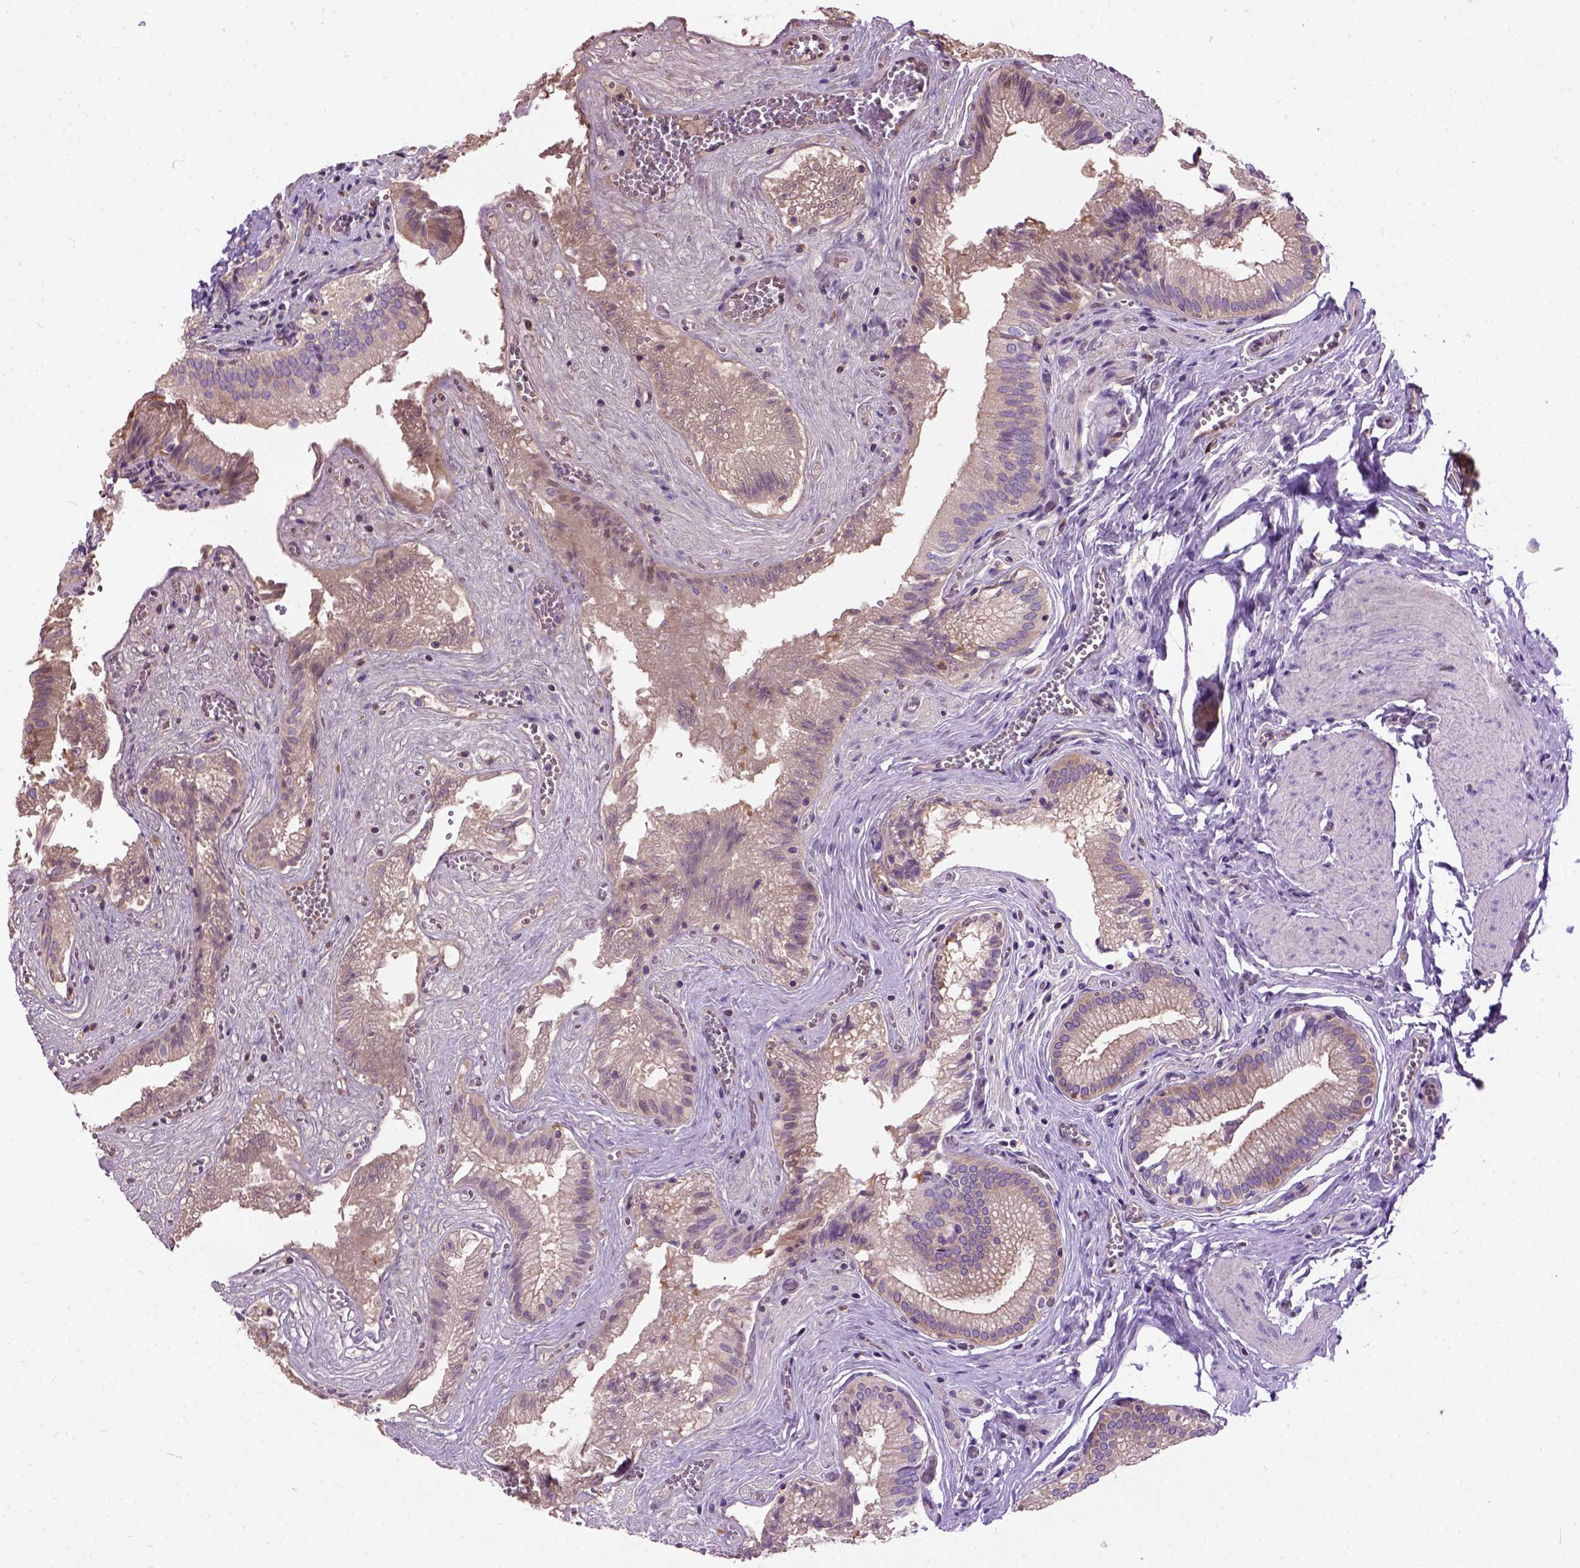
{"staining": {"intensity": "weak", "quantity": "25%-75%", "location": "cytoplasmic/membranous"}, "tissue": "gallbladder", "cell_type": "Glandular cells", "image_type": "normal", "snomed": [{"axis": "morphology", "description": "Normal tissue, NOS"}, {"axis": "topography", "description": "Gallbladder"}, {"axis": "topography", "description": "Peripheral nerve tissue"}], "caption": "Immunohistochemistry (IHC) of unremarkable gallbladder reveals low levels of weak cytoplasmic/membranous staining in approximately 25%-75% of glandular cells. (Brightfield microscopy of DAB IHC at high magnification).", "gene": "SEMA4F", "patient": {"sex": "male", "age": 17}}